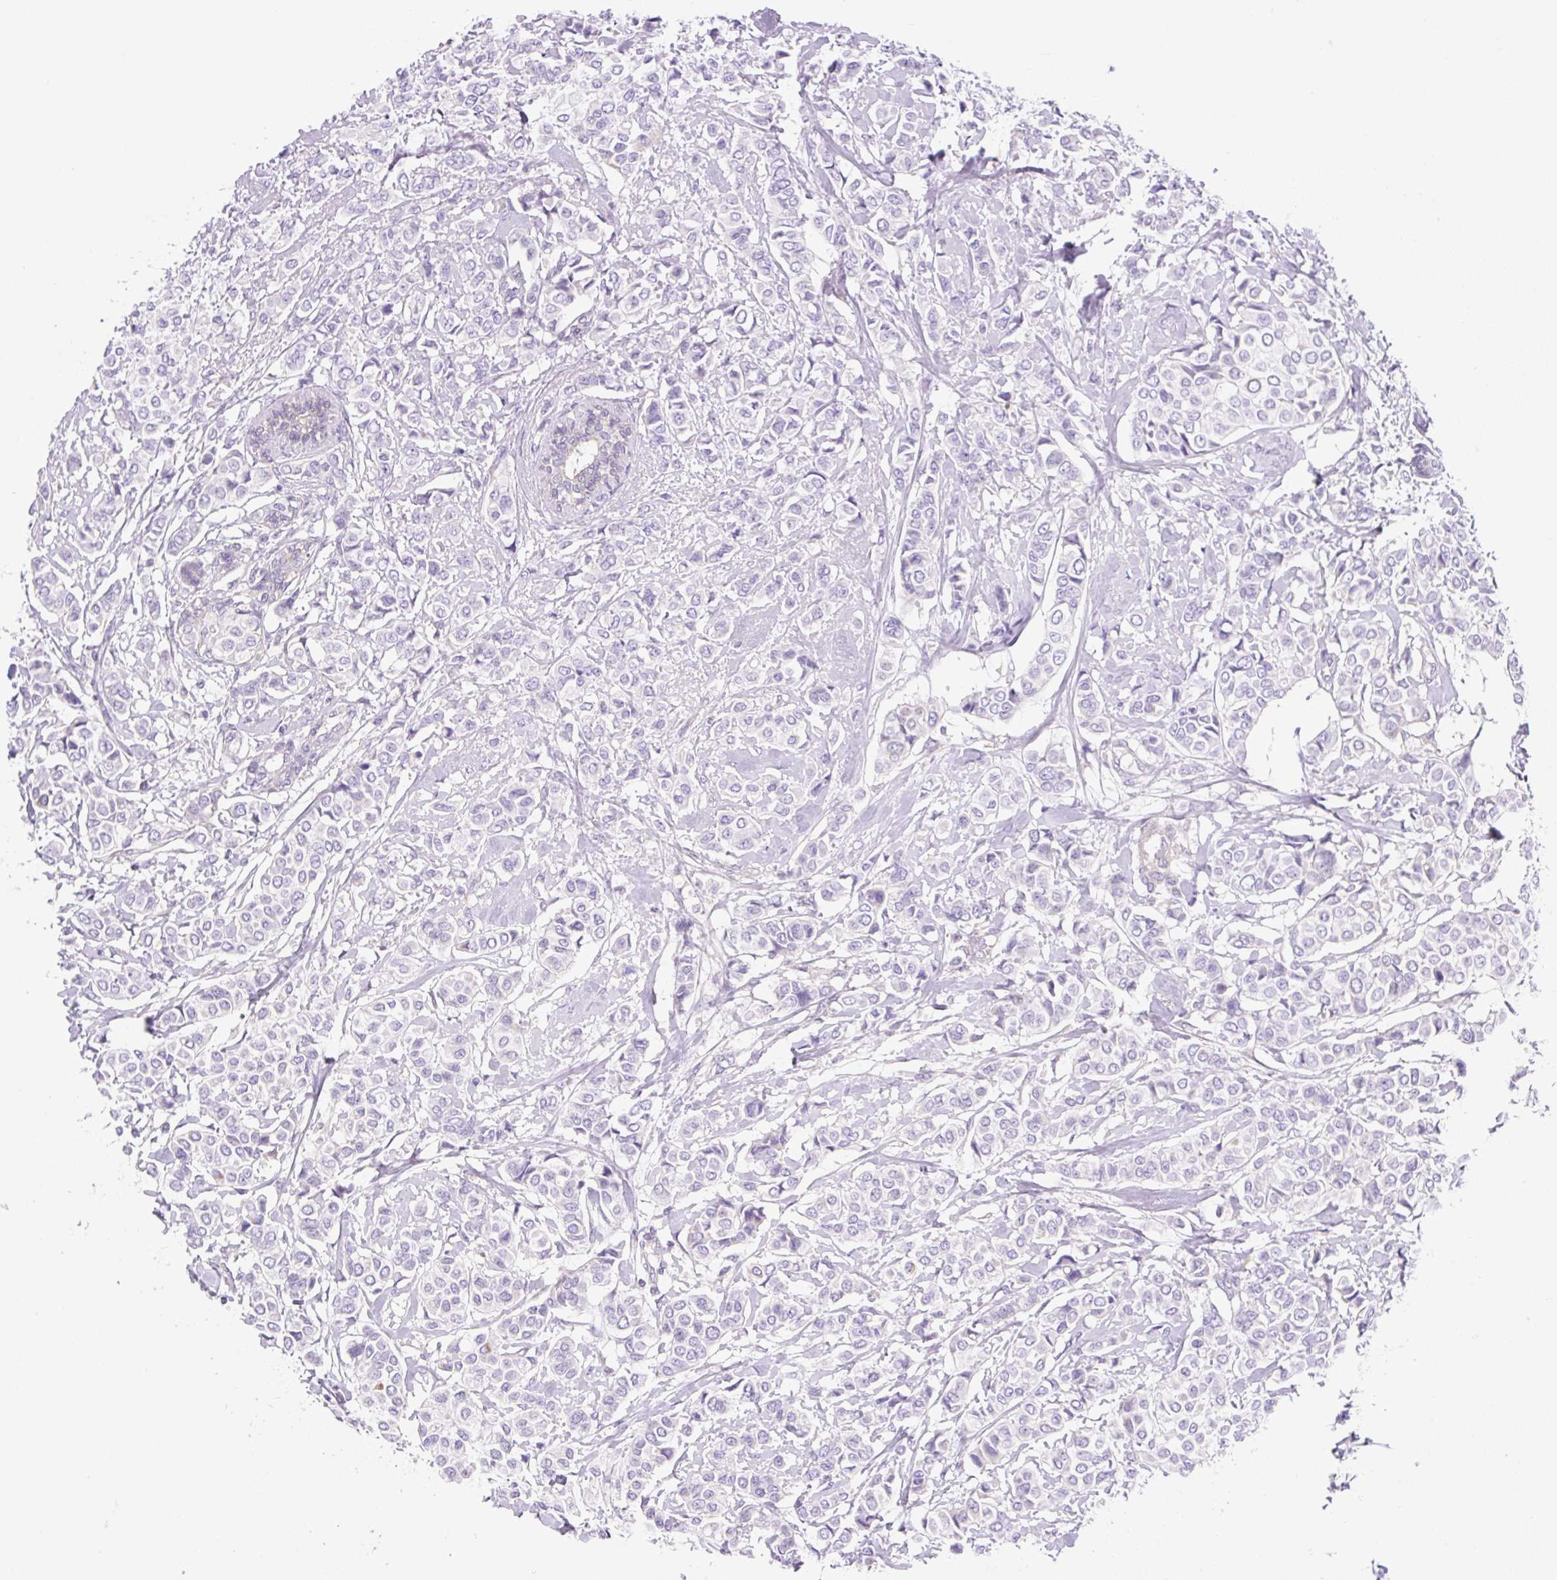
{"staining": {"intensity": "negative", "quantity": "none", "location": "none"}, "tissue": "breast cancer", "cell_type": "Tumor cells", "image_type": "cancer", "snomed": [{"axis": "morphology", "description": "Lobular carcinoma"}, {"axis": "topography", "description": "Breast"}], "caption": "A high-resolution histopathology image shows immunohistochemistry (IHC) staining of breast cancer (lobular carcinoma), which exhibits no significant positivity in tumor cells. Brightfield microscopy of immunohistochemistry (IHC) stained with DAB (brown) and hematoxylin (blue), captured at high magnification.", "gene": "CAMK2B", "patient": {"sex": "female", "age": 51}}